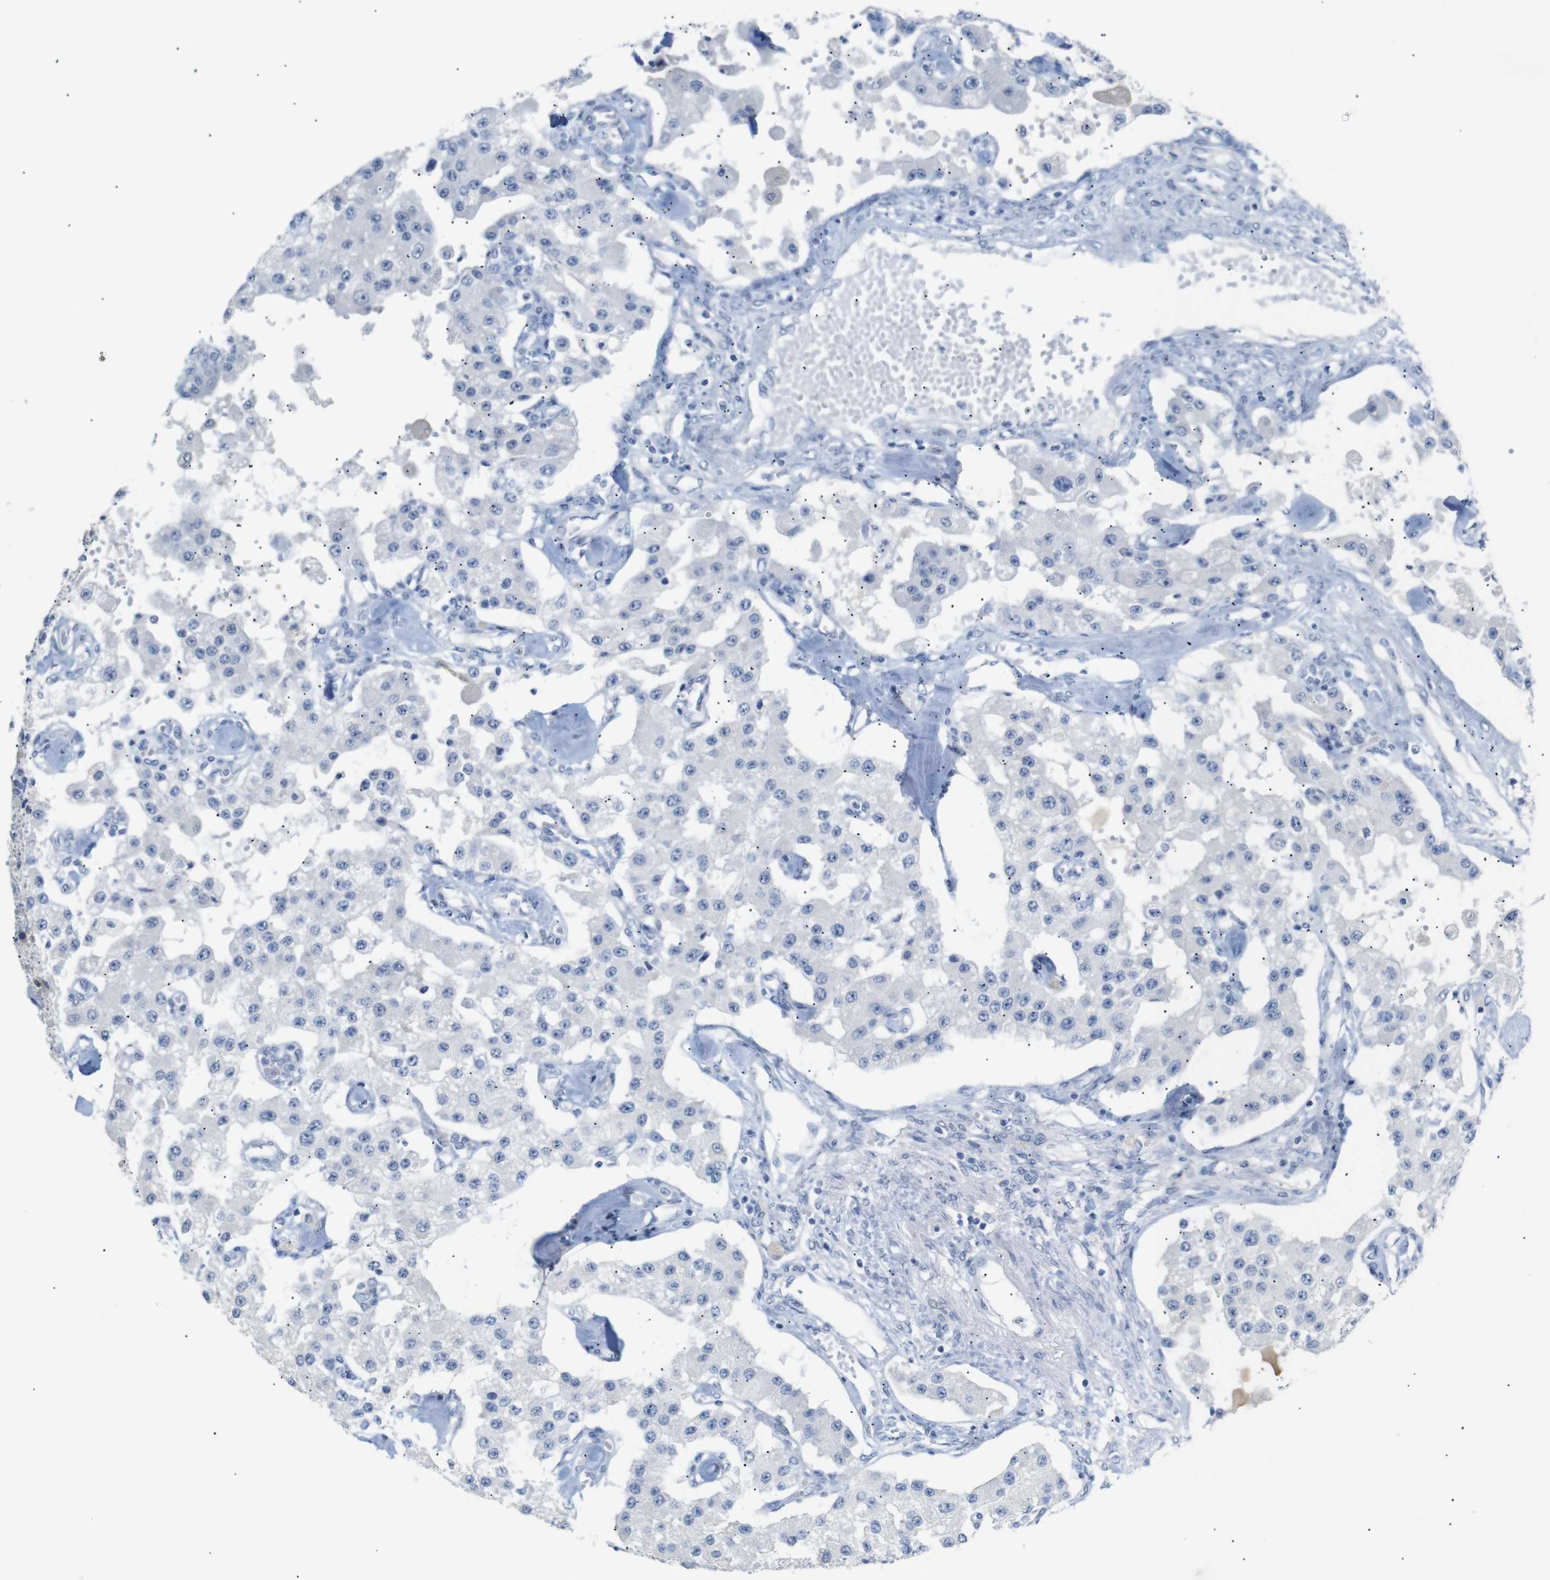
{"staining": {"intensity": "negative", "quantity": "none", "location": "none"}, "tissue": "carcinoid", "cell_type": "Tumor cells", "image_type": "cancer", "snomed": [{"axis": "morphology", "description": "Carcinoid, malignant, NOS"}, {"axis": "topography", "description": "Pancreas"}], "caption": "An IHC photomicrograph of carcinoid is shown. There is no staining in tumor cells of carcinoid.", "gene": "CHRM5", "patient": {"sex": "male", "age": 41}}